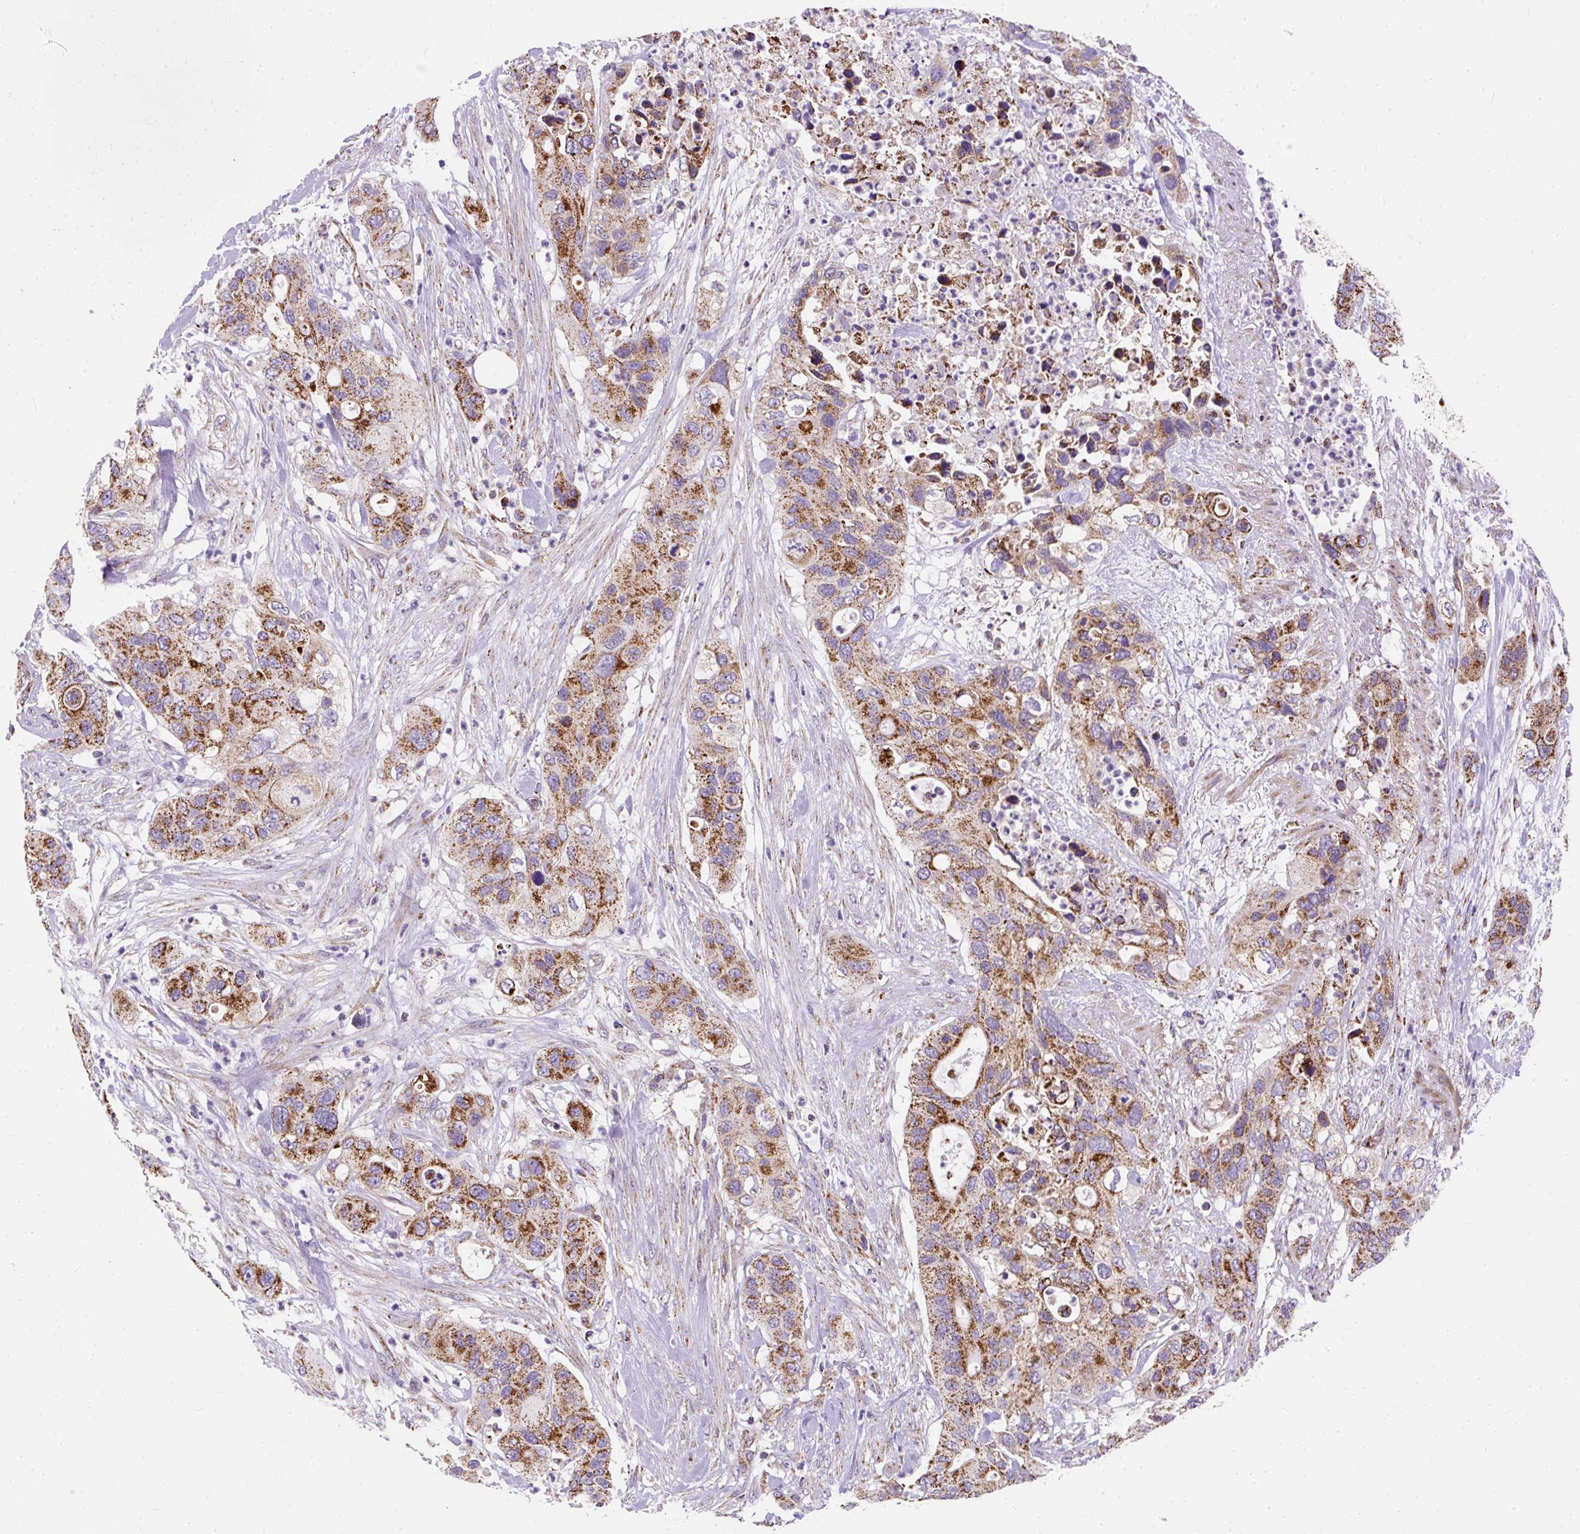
{"staining": {"intensity": "moderate", "quantity": ">75%", "location": "cytoplasmic/membranous"}, "tissue": "pancreatic cancer", "cell_type": "Tumor cells", "image_type": "cancer", "snomed": [{"axis": "morphology", "description": "Adenocarcinoma, NOS"}, {"axis": "topography", "description": "Pancreas"}], "caption": "Protein expression analysis of human pancreatic cancer (adenocarcinoma) reveals moderate cytoplasmic/membranous staining in approximately >75% of tumor cells.", "gene": "CEP290", "patient": {"sex": "female", "age": 71}}